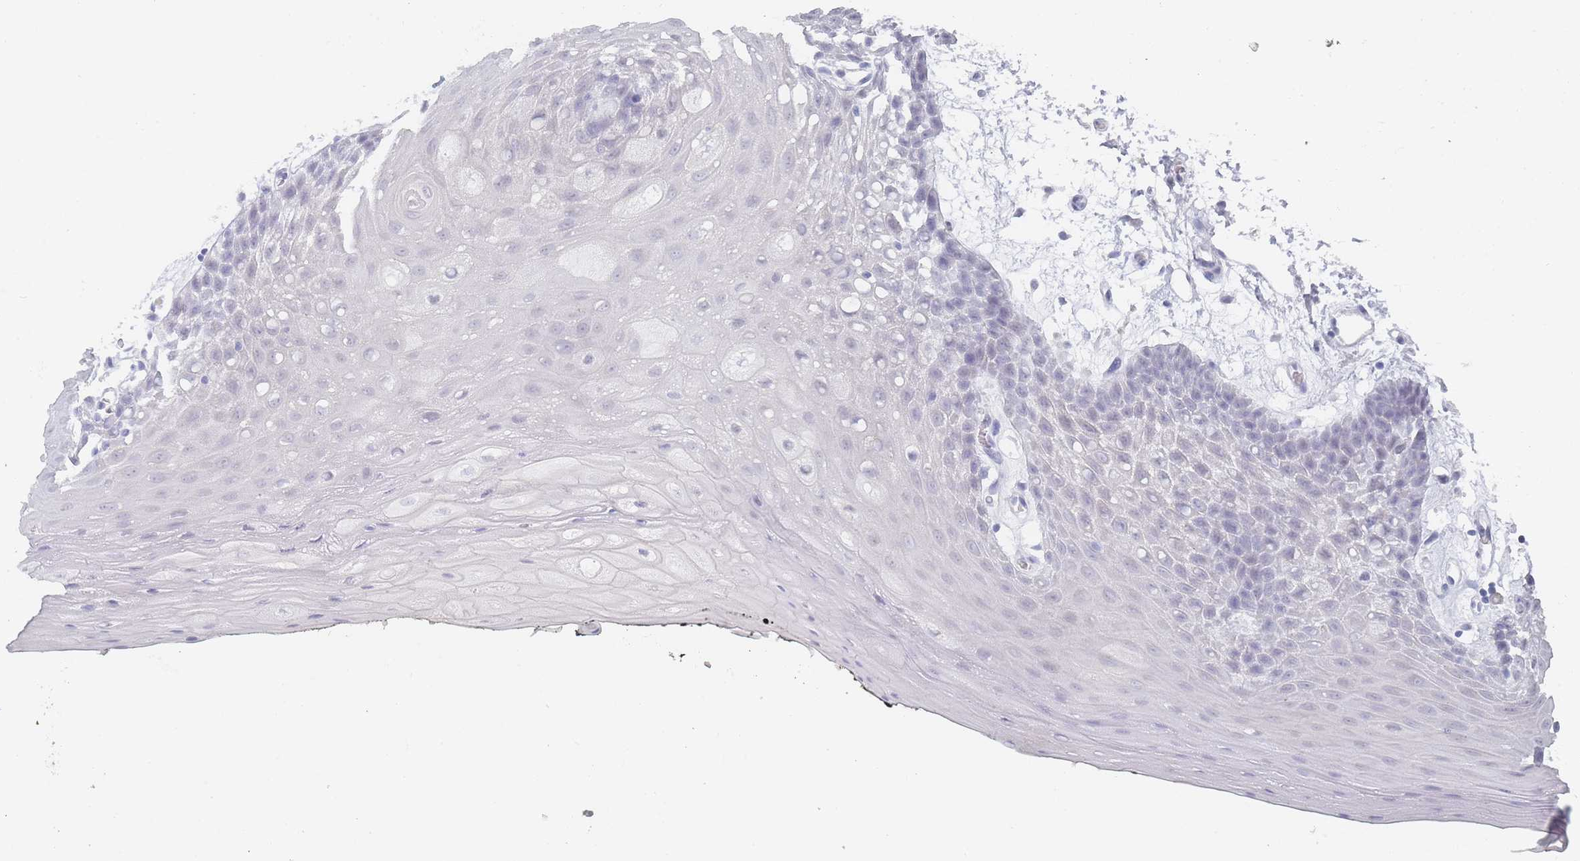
{"staining": {"intensity": "negative", "quantity": "none", "location": "none"}, "tissue": "oral mucosa", "cell_type": "Squamous epithelial cells", "image_type": "normal", "snomed": [{"axis": "morphology", "description": "Normal tissue, NOS"}, {"axis": "topography", "description": "Oral tissue"}, {"axis": "topography", "description": "Tounge, NOS"}], "caption": "The photomicrograph demonstrates no staining of squamous epithelial cells in benign oral mucosa.", "gene": "IMPG1", "patient": {"sex": "female", "age": 59}}